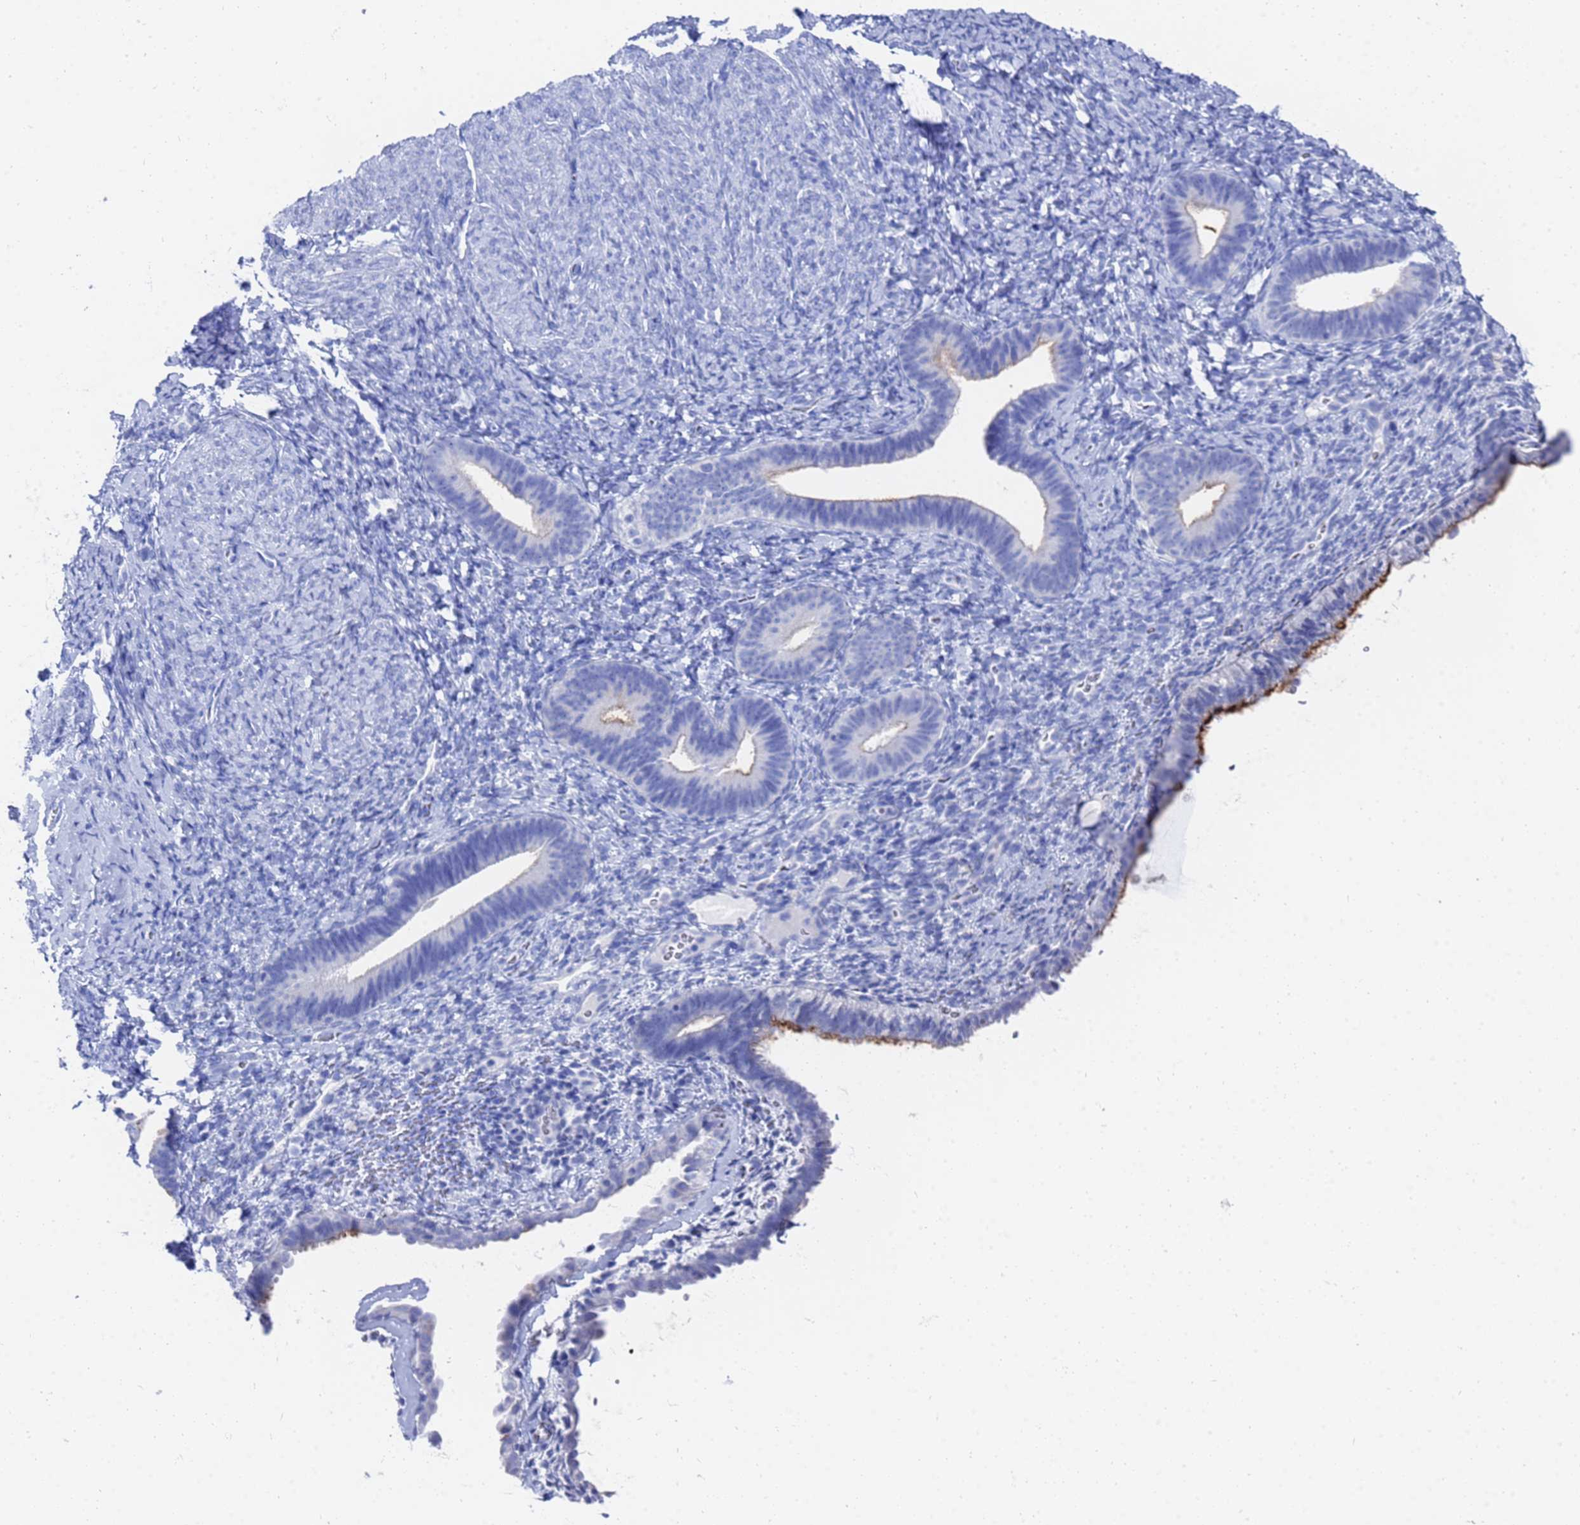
{"staining": {"intensity": "negative", "quantity": "none", "location": "none"}, "tissue": "endometrium", "cell_type": "Cells in endometrial stroma", "image_type": "normal", "snomed": [{"axis": "morphology", "description": "Normal tissue, NOS"}, {"axis": "topography", "description": "Endometrium"}], "caption": "Immunohistochemistry image of benign endometrium: endometrium stained with DAB shows no significant protein expression in cells in endometrial stroma. Brightfield microscopy of IHC stained with DAB (brown) and hematoxylin (blue), captured at high magnification.", "gene": "GGT1", "patient": {"sex": "female", "age": 65}}